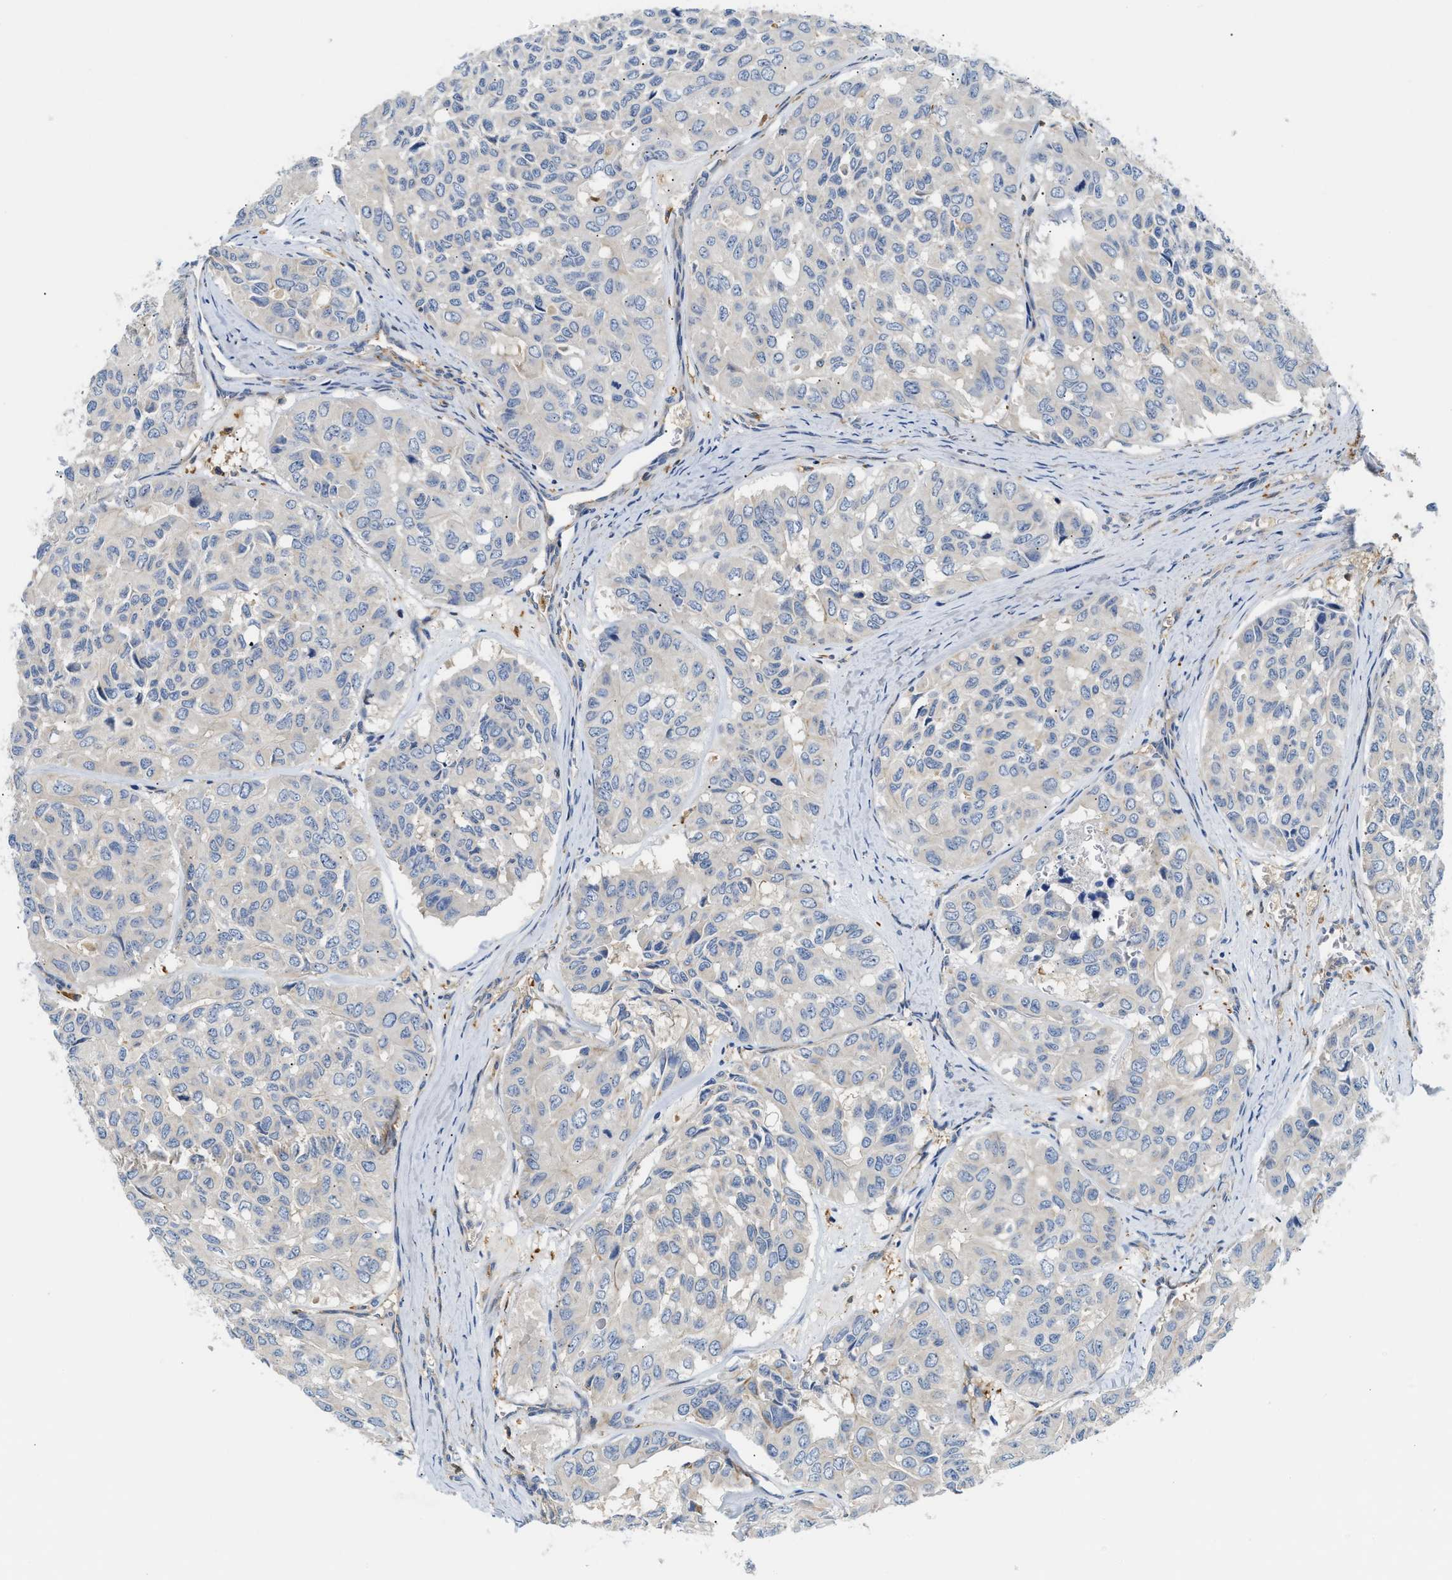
{"staining": {"intensity": "negative", "quantity": "none", "location": "none"}, "tissue": "head and neck cancer", "cell_type": "Tumor cells", "image_type": "cancer", "snomed": [{"axis": "morphology", "description": "Adenocarcinoma, NOS"}, {"axis": "topography", "description": "Salivary gland, NOS"}, {"axis": "topography", "description": "Head-Neck"}], "caption": "A high-resolution micrograph shows immunohistochemistry (IHC) staining of head and neck cancer (adenocarcinoma), which displays no significant expression in tumor cells.", "gene": "NSUN7", "patient": {"sex": "female", "age": 76}}